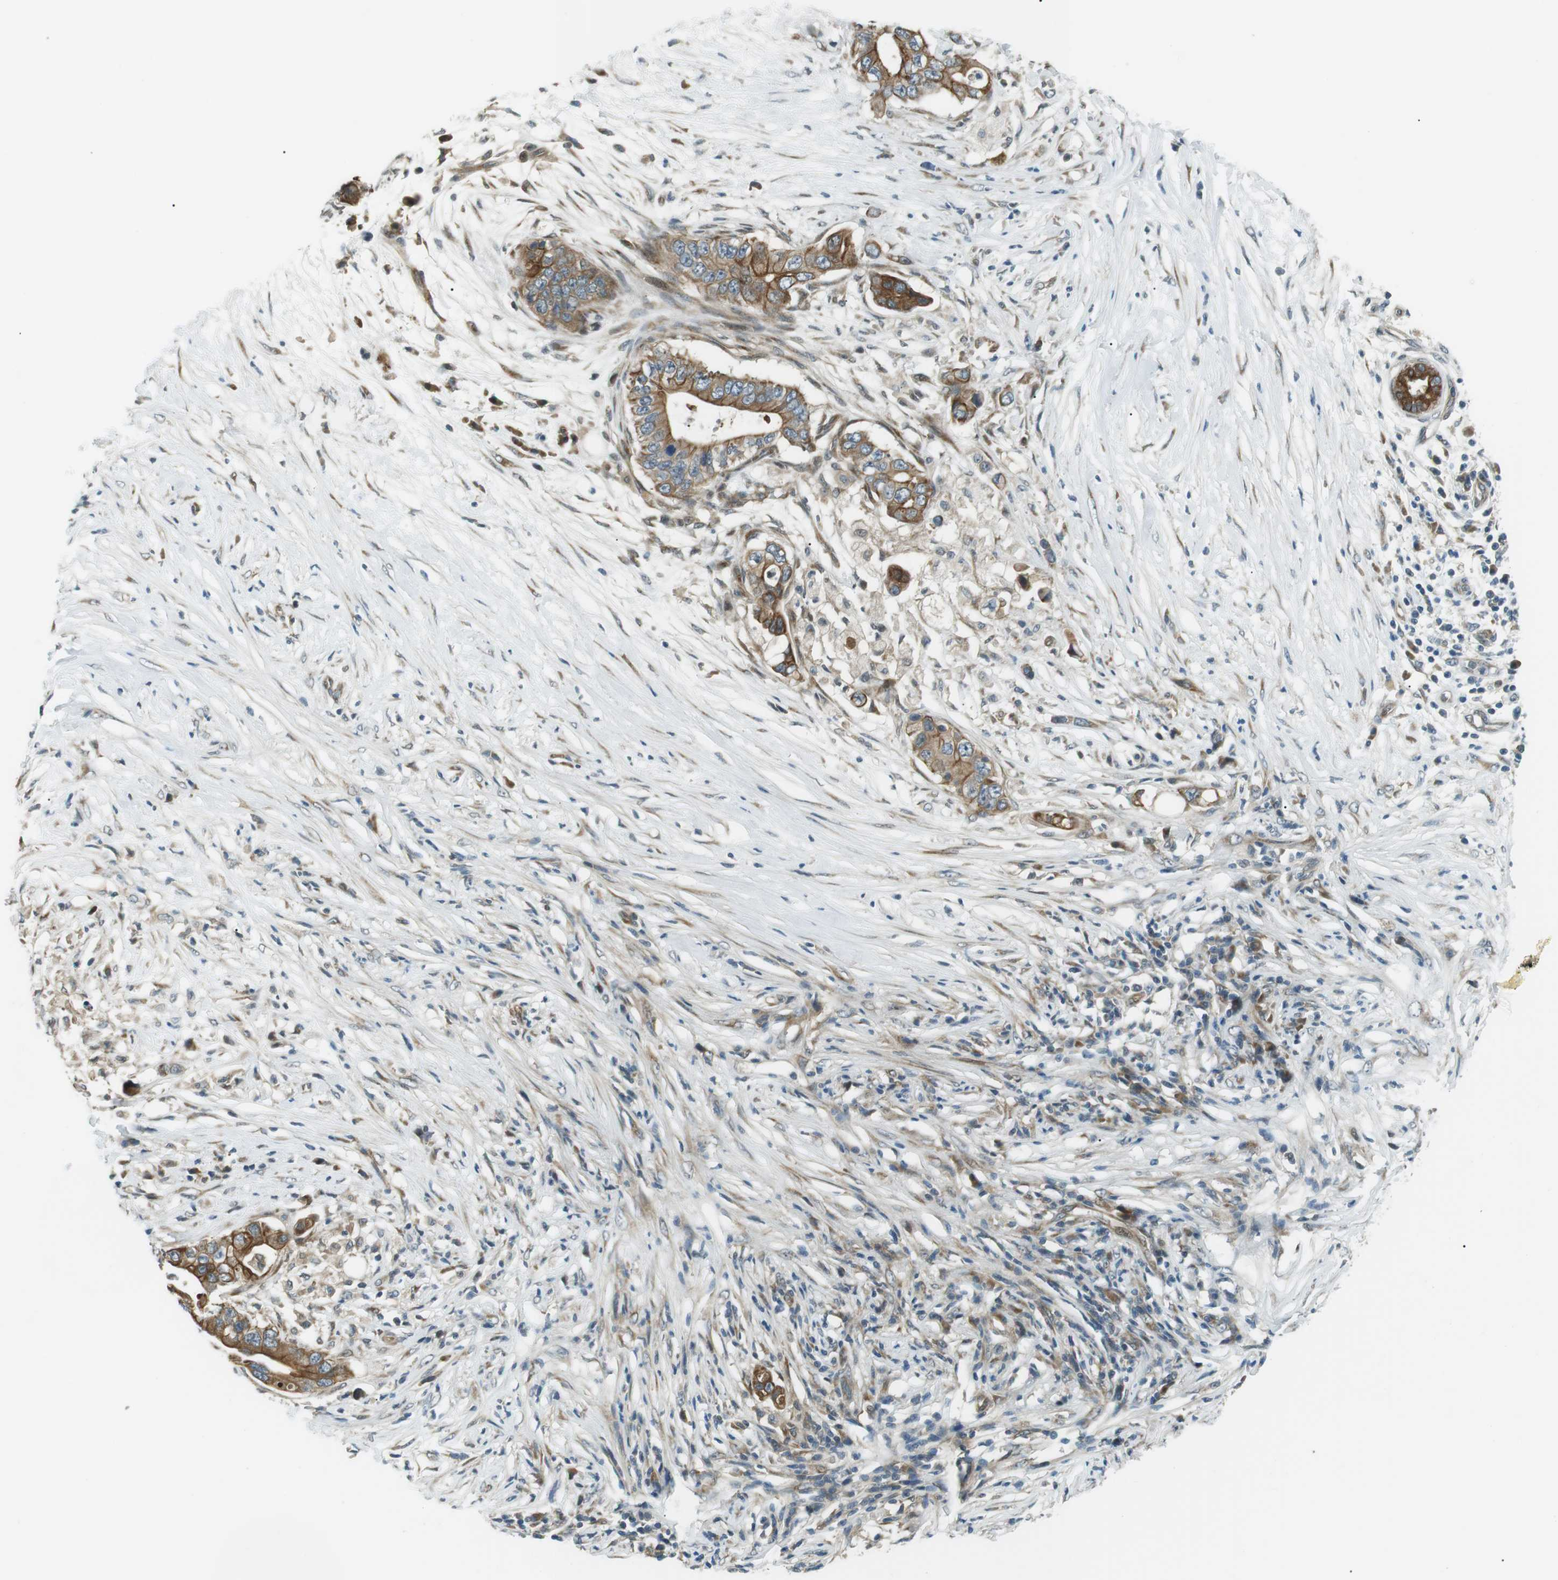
{"staining": {"intensity": "moderate", "quantity": ">75%", "location": "cytoplasmic/membranous"}, "tissue": "pancreatic cancer", "cell_type": "Tumor cells", "image_type": "cancer", "snomed": [{"axis": "morphology", "description": "Adenocarcinoma, NOS"}, {"axis": "topography", "description": "Pancreas"}], "caption": "Immunohistochemistry staining of pancreatic adenocarcinoma, which shows medium levels of moderate cytoplasmic/membranous expression in about >75% of tumor cells indicating moderate cytoplasmic/membranous protein positivity. The staining was performed using DAB (brown) for protein detection and nuclei were counterstained in hematoxylin (blue).", "gene": "TMEM74", "patient": {"sex": "male", "age": 77}}